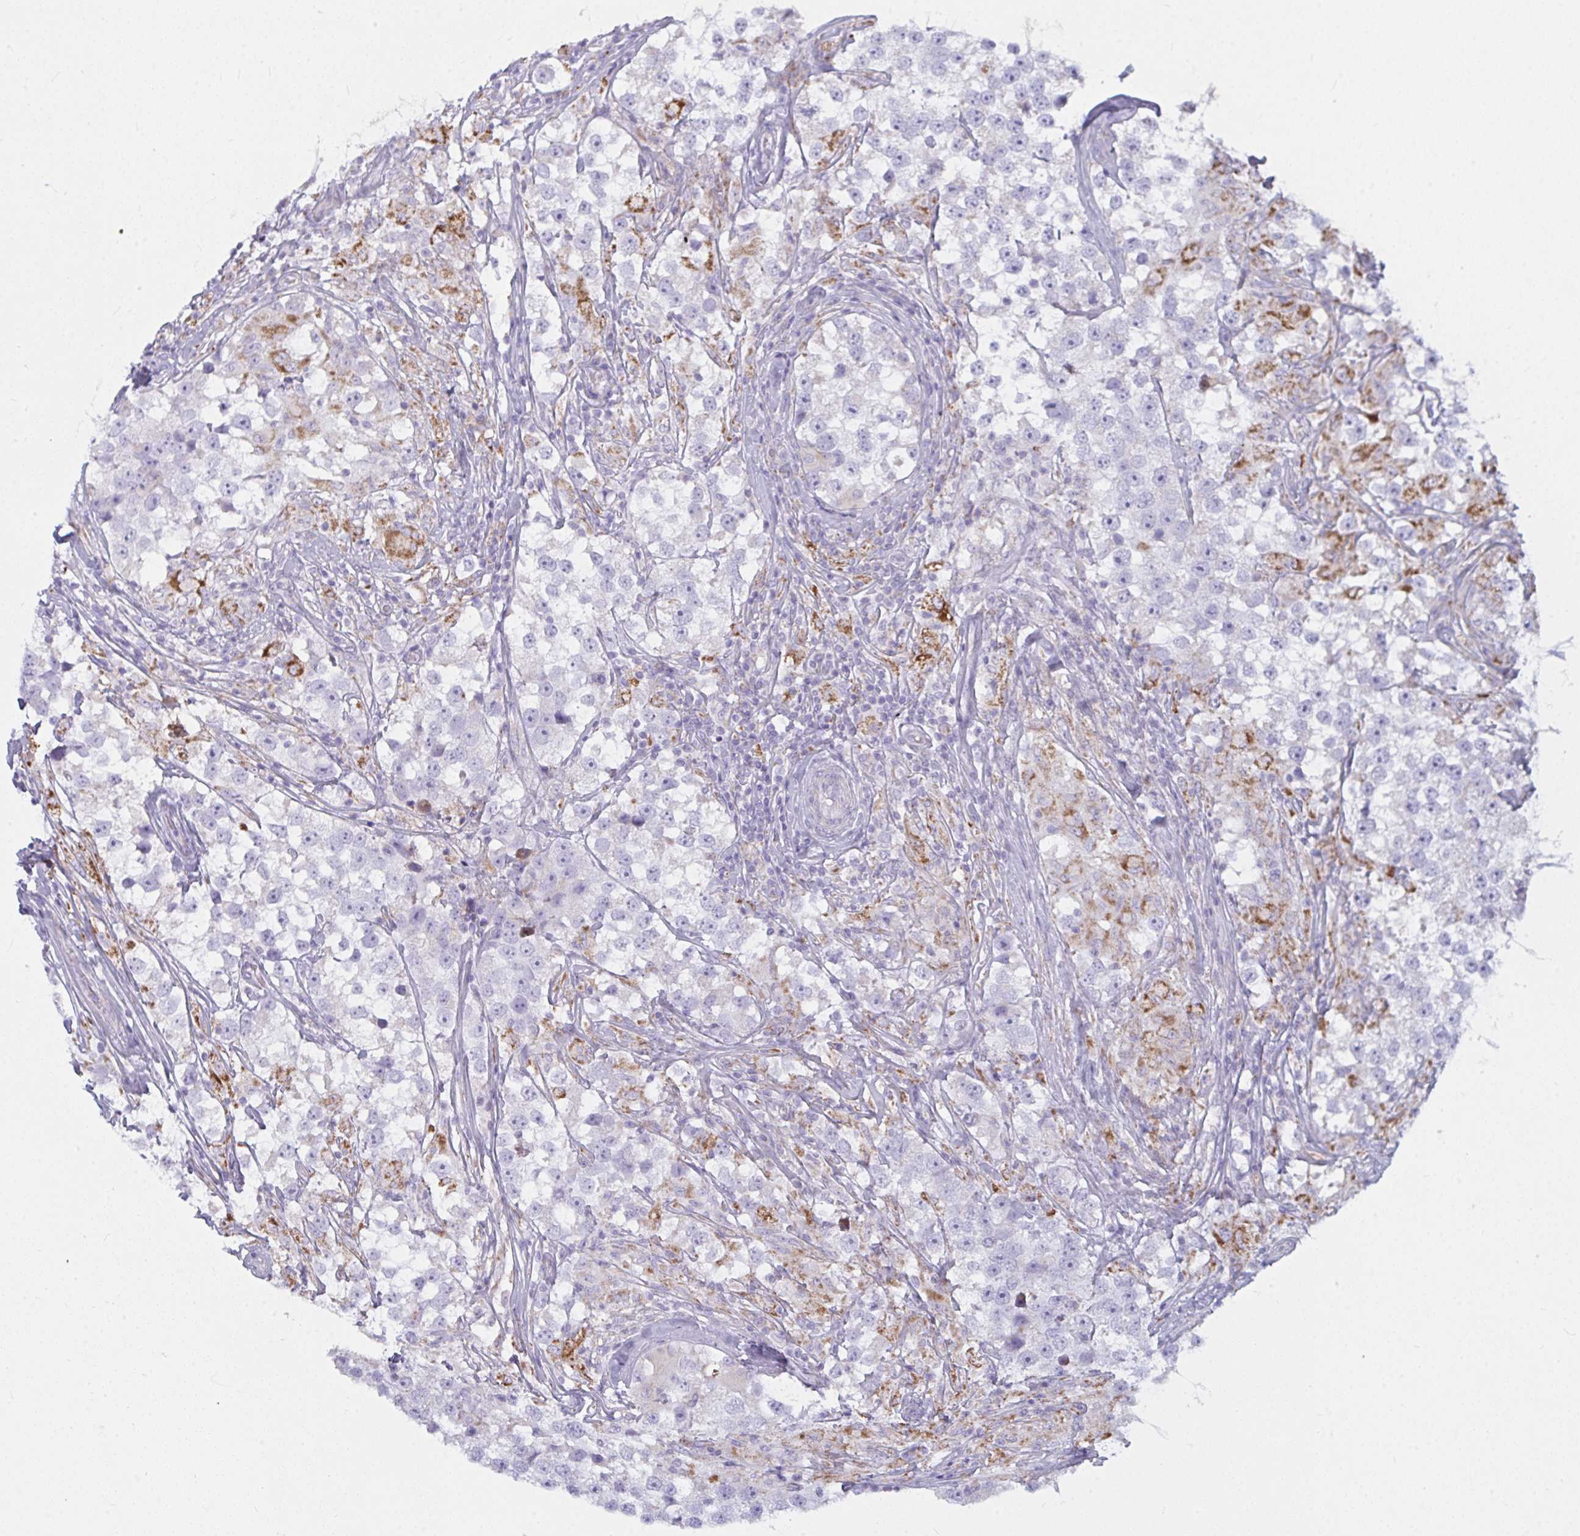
{"staining": {"intensity": "negative", "quantity": "none", "location": "none"}, "tissue": "testis cancer", "cell_type": "Tumor cells", "image_type": "cancer", "snomed": [{"axis": "morphology", "description": "Seminoma, NOS"}, {"axis": "topography", "description": "Testis"}], "caption": "Testis seminoma was stained to show a protein in brown. There is no significant expression in tumor cells.", "gene": "ATG9A", "patient": {"sex": "male", "age": 46}}